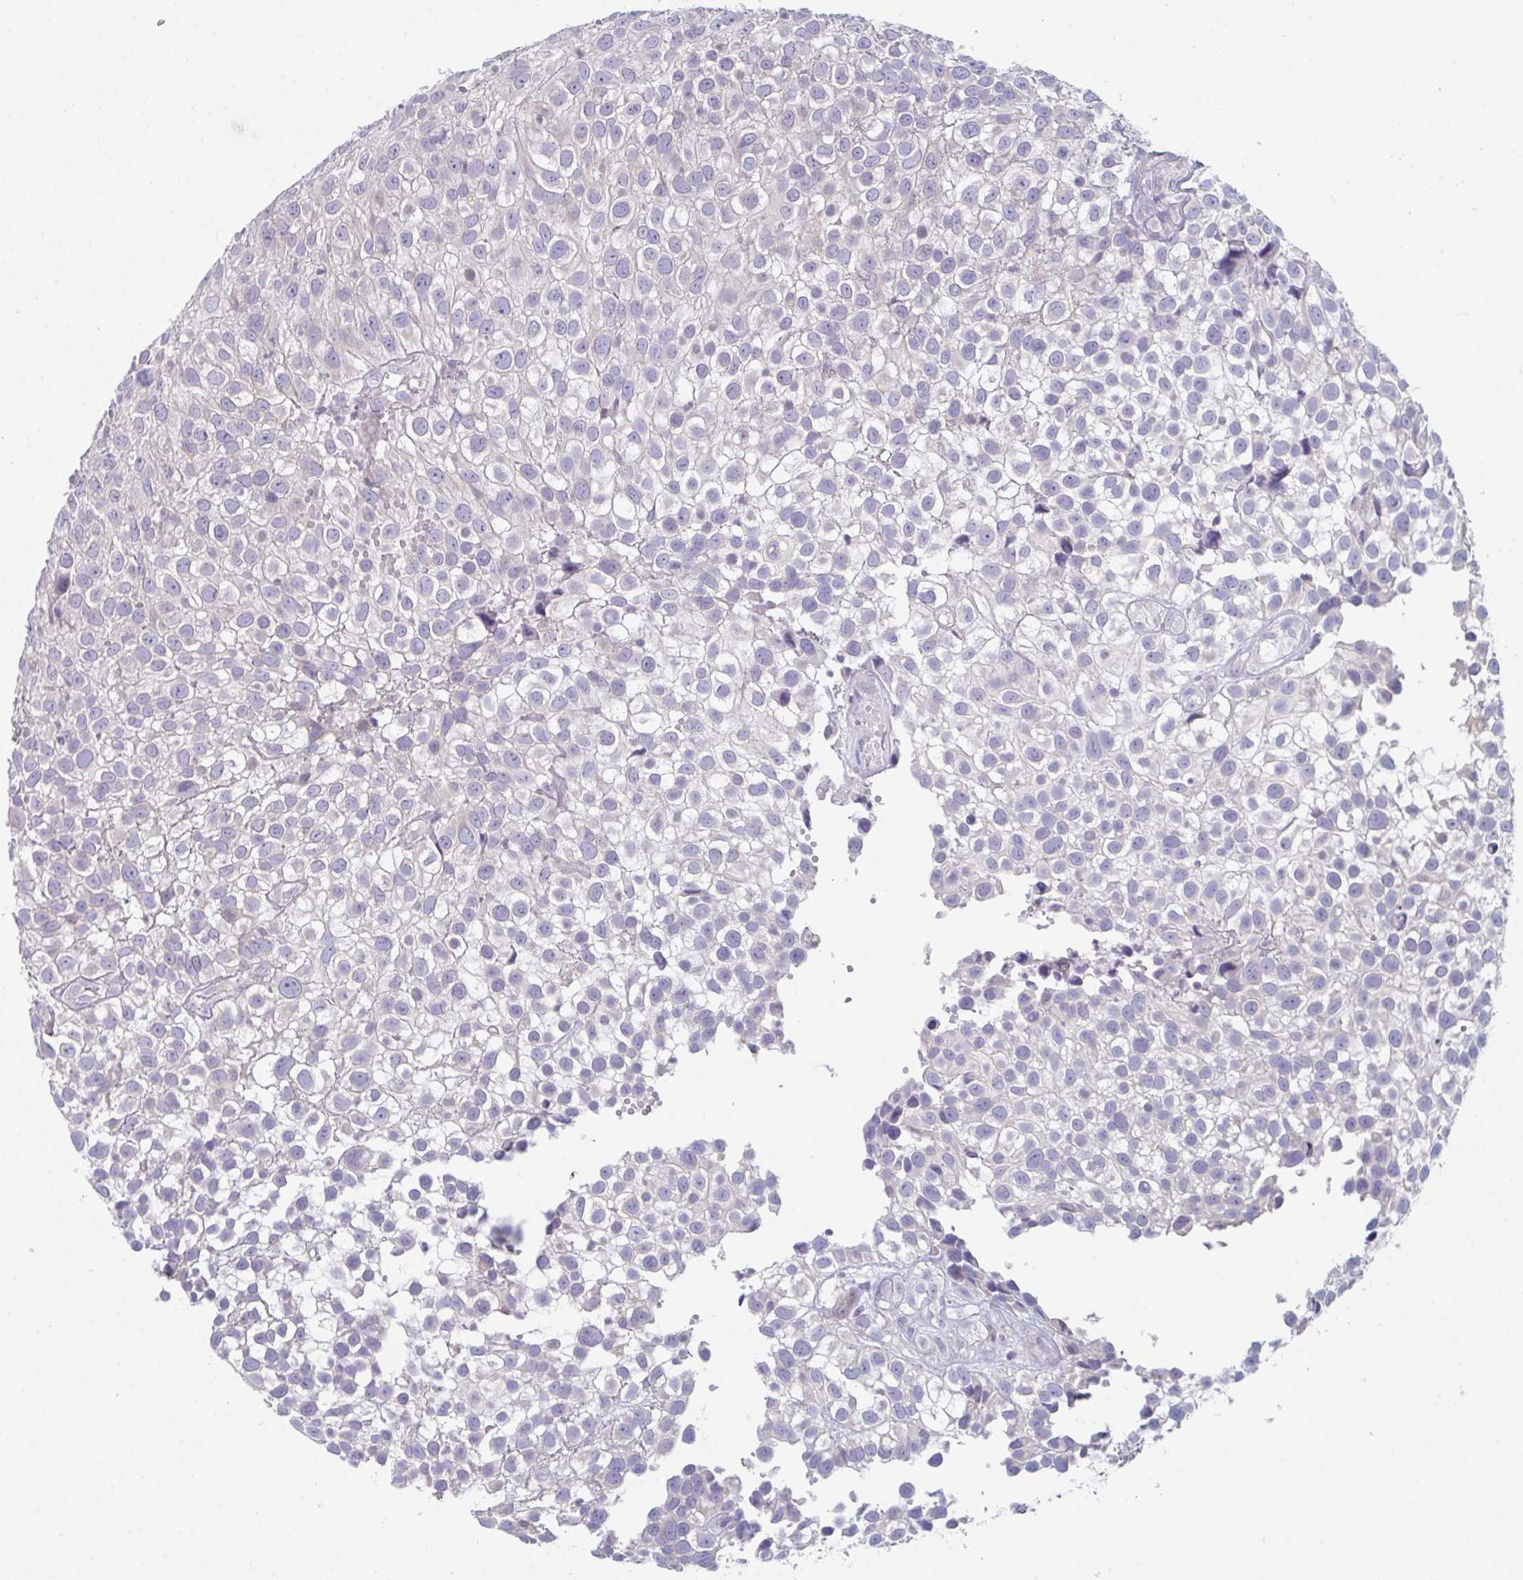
{"staining": {"intensity": "negative", "quantity": "none", "location": "none"}, "tissue": "urothelial cancer", "cell_type": "Tumor cells", "image_type": "cancer", "snomed": [{"axis": "morphology", "description": "Urothelial carcinoma, High grade"}, {"axis": "topography", "description": "Urinary bladder"}], "caption": "Tumor cells are negative for protein expression in human urothelial cancer.", "gene": "PTPRD", "patient": {"sex": "male", "age": 56}}